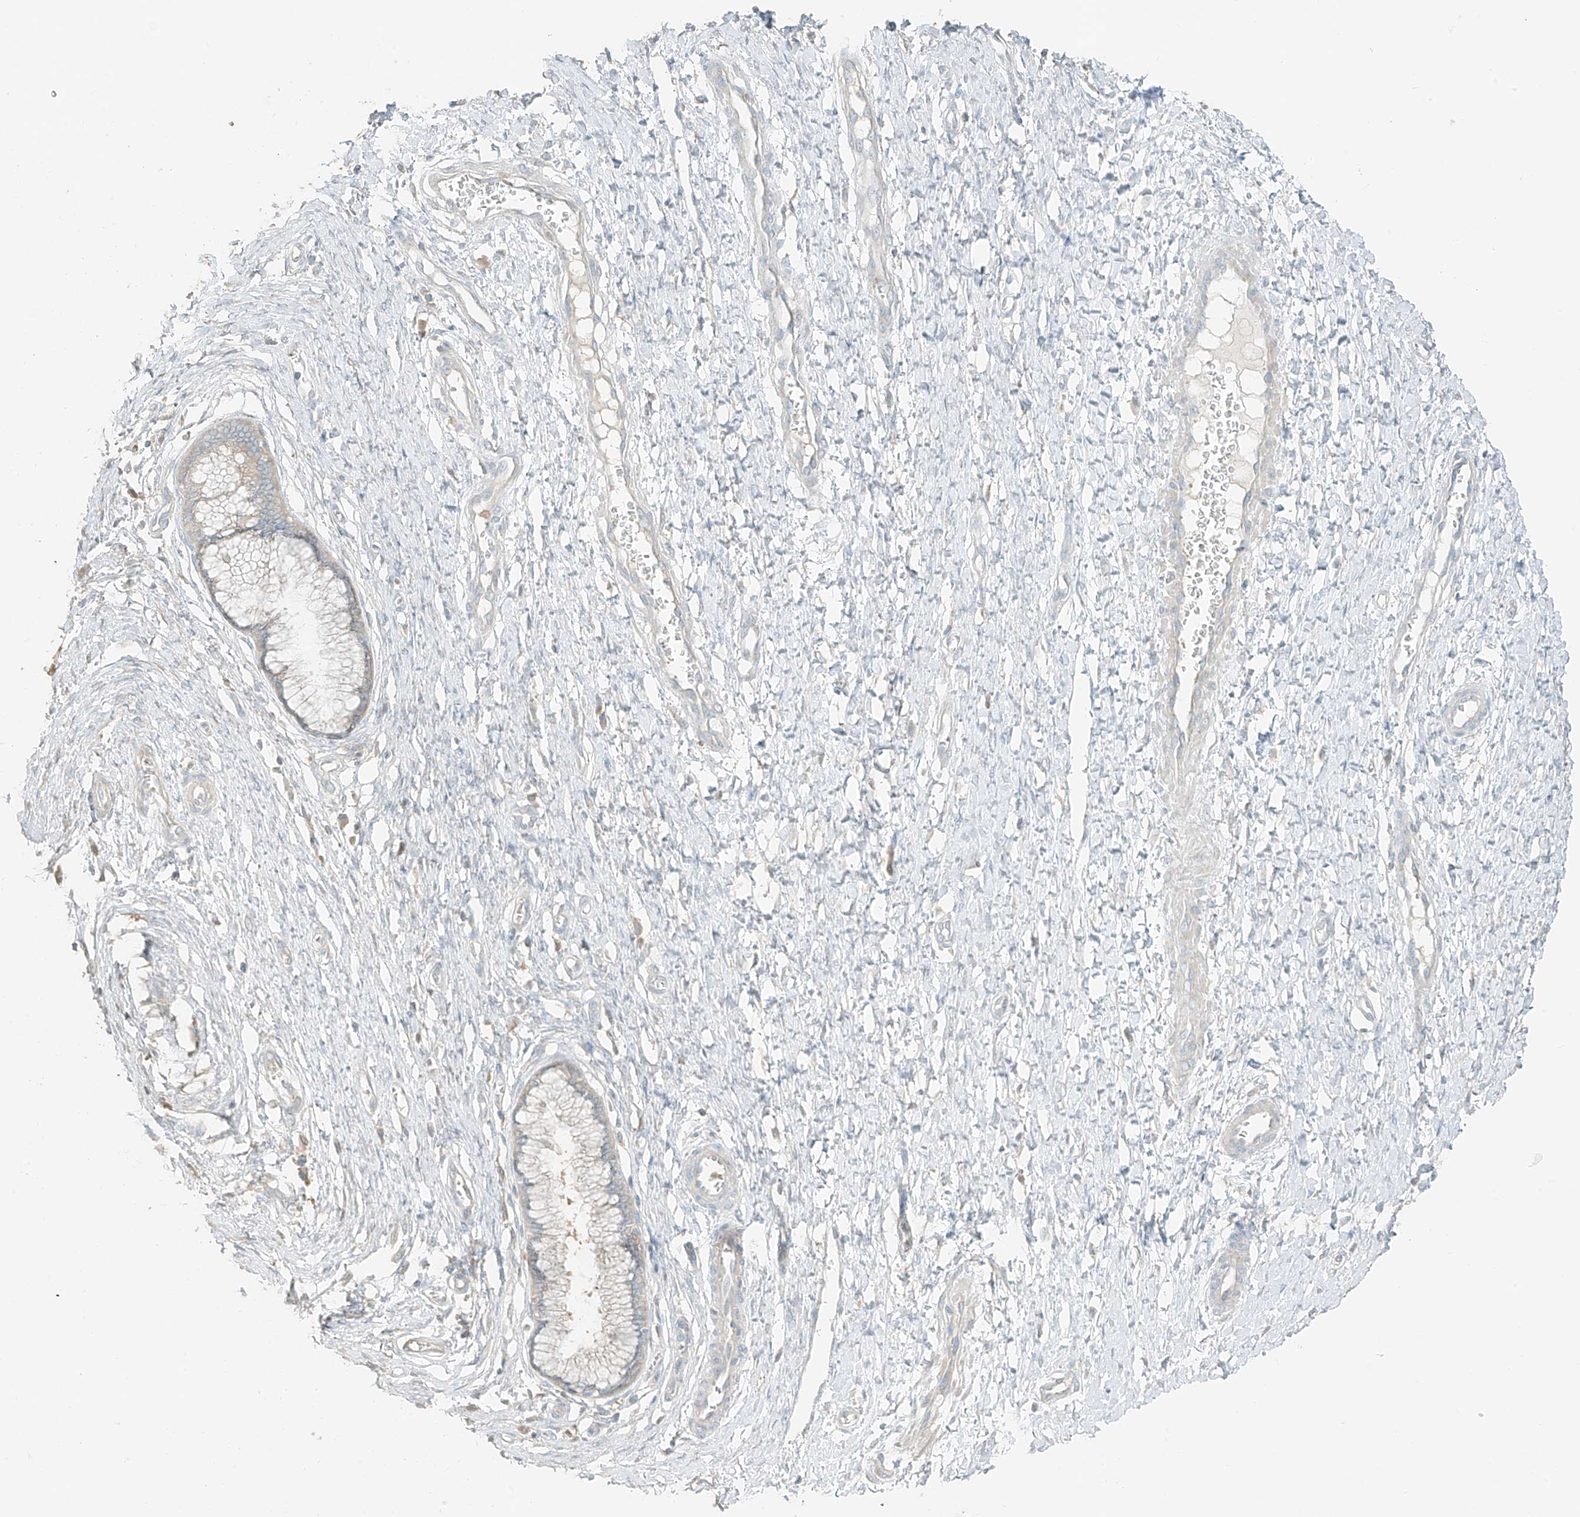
{"staining": {"intensity": "negative", "quantity": "none", "location": "none"}, "tissue": "cervix", "cell_type": "Glandular cells", "image_type": "normal", "snomed": [{"axis": "morphology", "description": "Normal tissue, NOS"}, {"axis": "topography", "description": "Cervix"}], "caption": "Human cervix stained for a protein using immunohistochemistry (IHC) reveals no expression in glandular cells.", "gene": "RFTN2", "patient": {"sex": "female", "age": 55}}